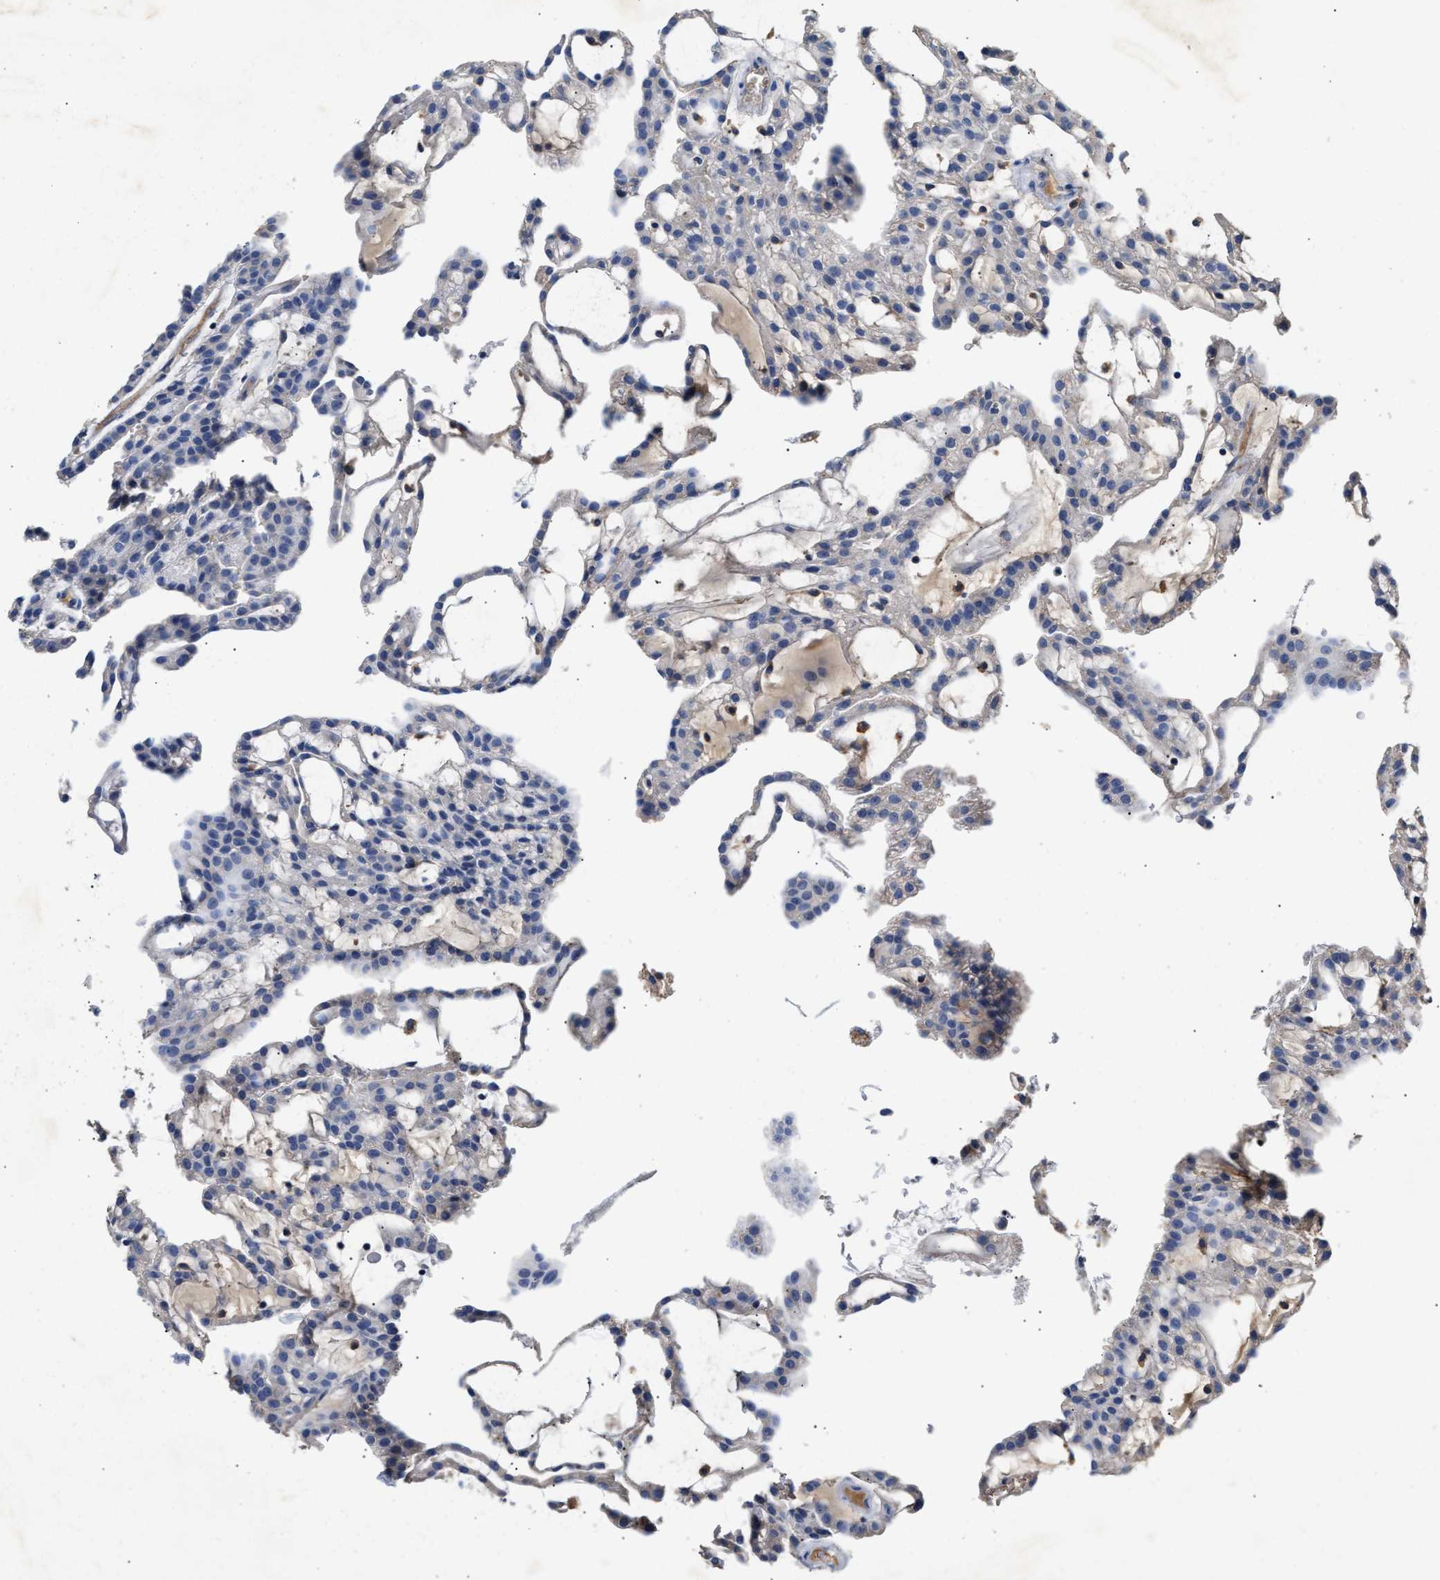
{"staining": {"intensity": "negative", "quantity": "none", "location": "none"}, "tissue": "renal cancer", "cell_type": "Tumor cells", "image_type": "cancer", "snomed": [{"axis": "morphology", "description": "Adenocarcinoma, NOS"}, {"axis": "topography", "description": "Kidney"}], "caption": "DAB (3,3'-diaminobenzidine) immunohistochemical staining of renal adenocarcinoma exhibits no significant staining in tumor cells. (Brightfield microscopy of DAB (3,3'-diaminobenzidine) immunohistochemistry (IHC) at high magnification).", "gene": "SLCO2B1", "patient": {"sex": "male", "age": 63}}